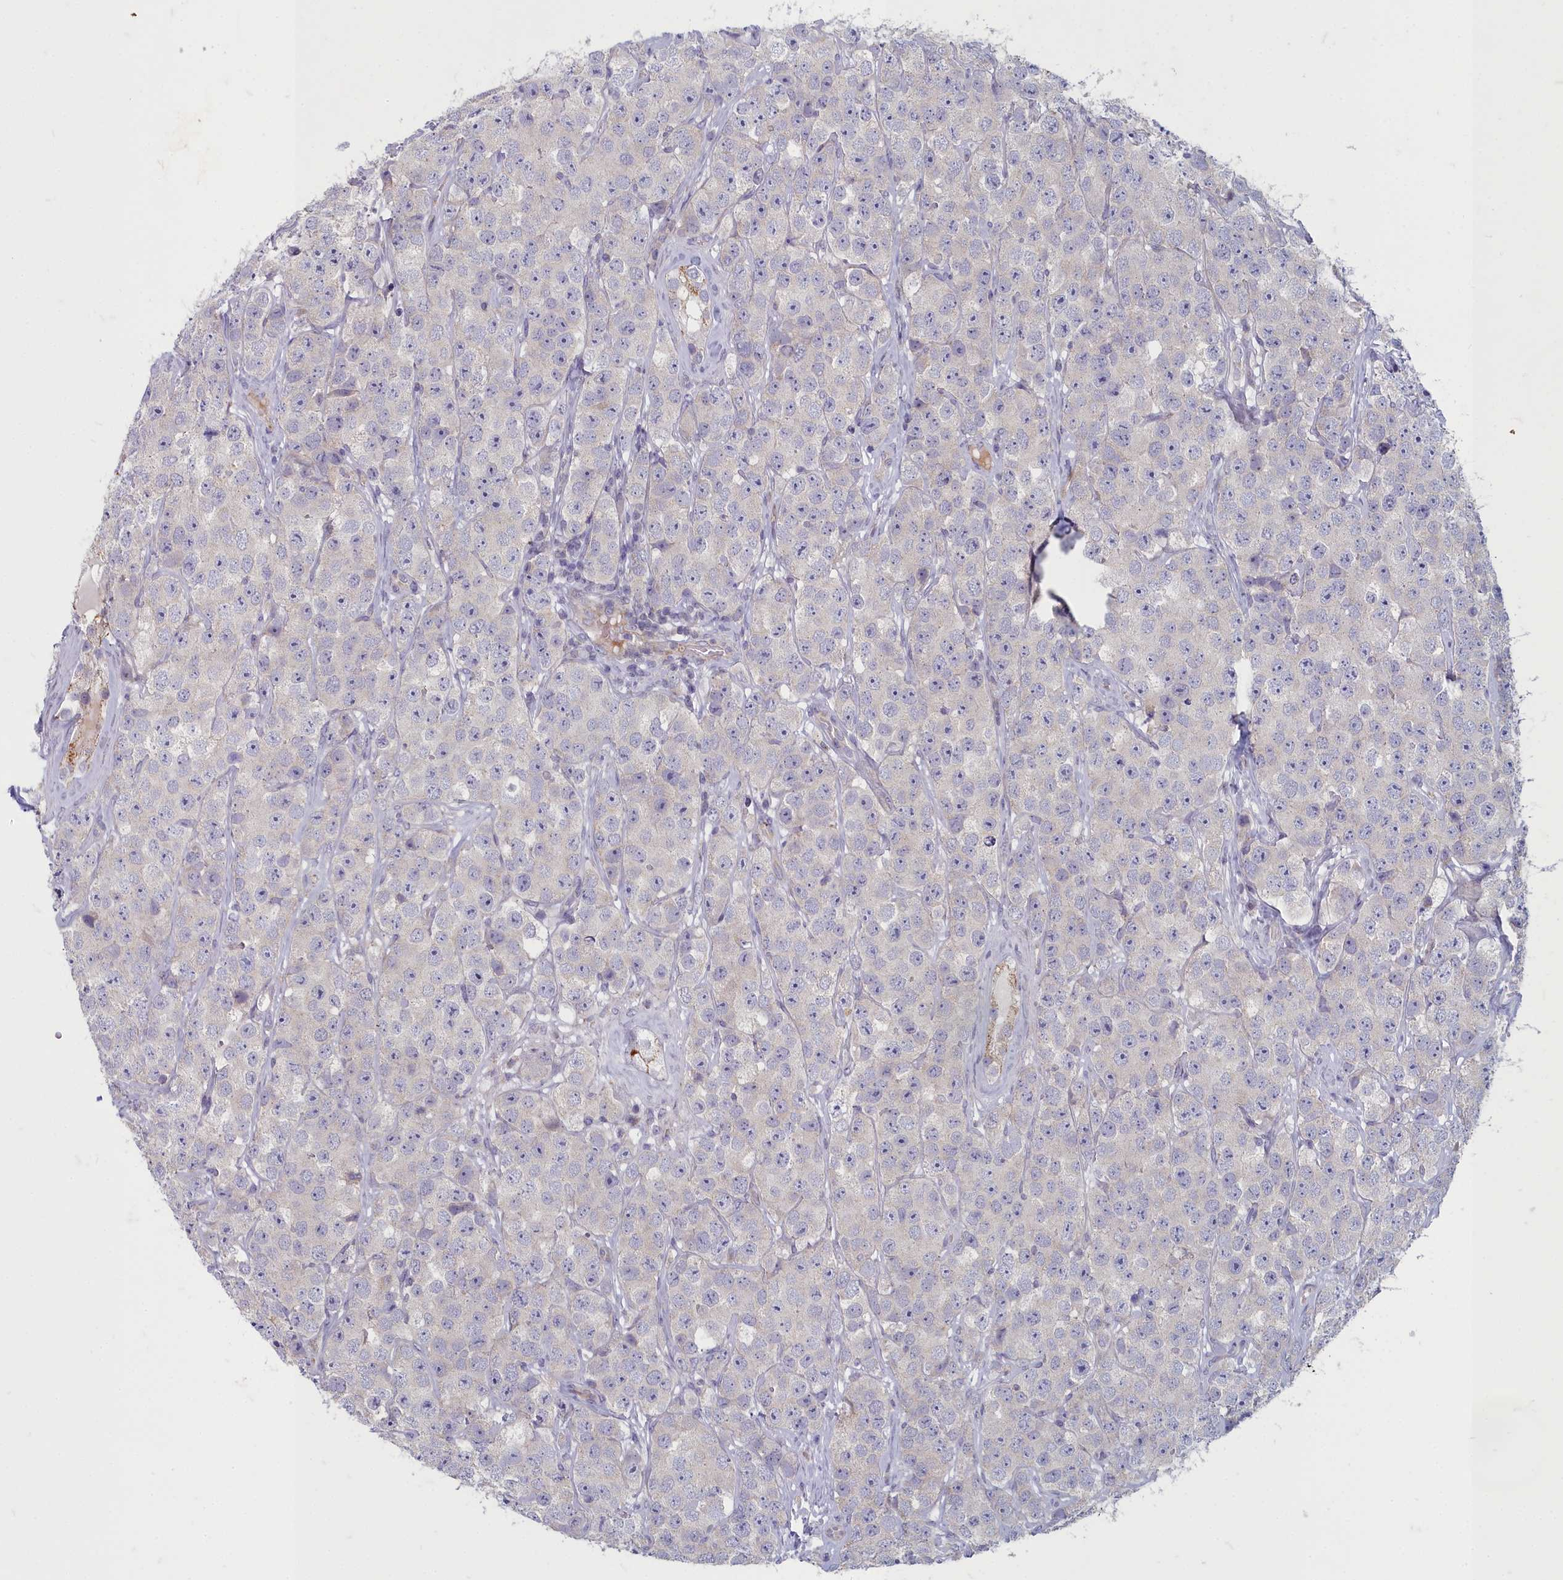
{"staining": {"intensity": "negative", "quantity": "none", "location": "none"}, "tissue": "testis cancer", "cell_type": "Tumor cells", "image_type": "cancer", "snomed": [{"axis": "morphology", "description": "Seminoma, NOS"}, {"axis": "topography", "description": "Testis"}], "caption": "Testis cancer (seminoma) was stained to show a protein in brown. There is no significant staining in tumor cells.", "gene": "INSYN2A", "patient": {"sex": "male", "age": 28}}